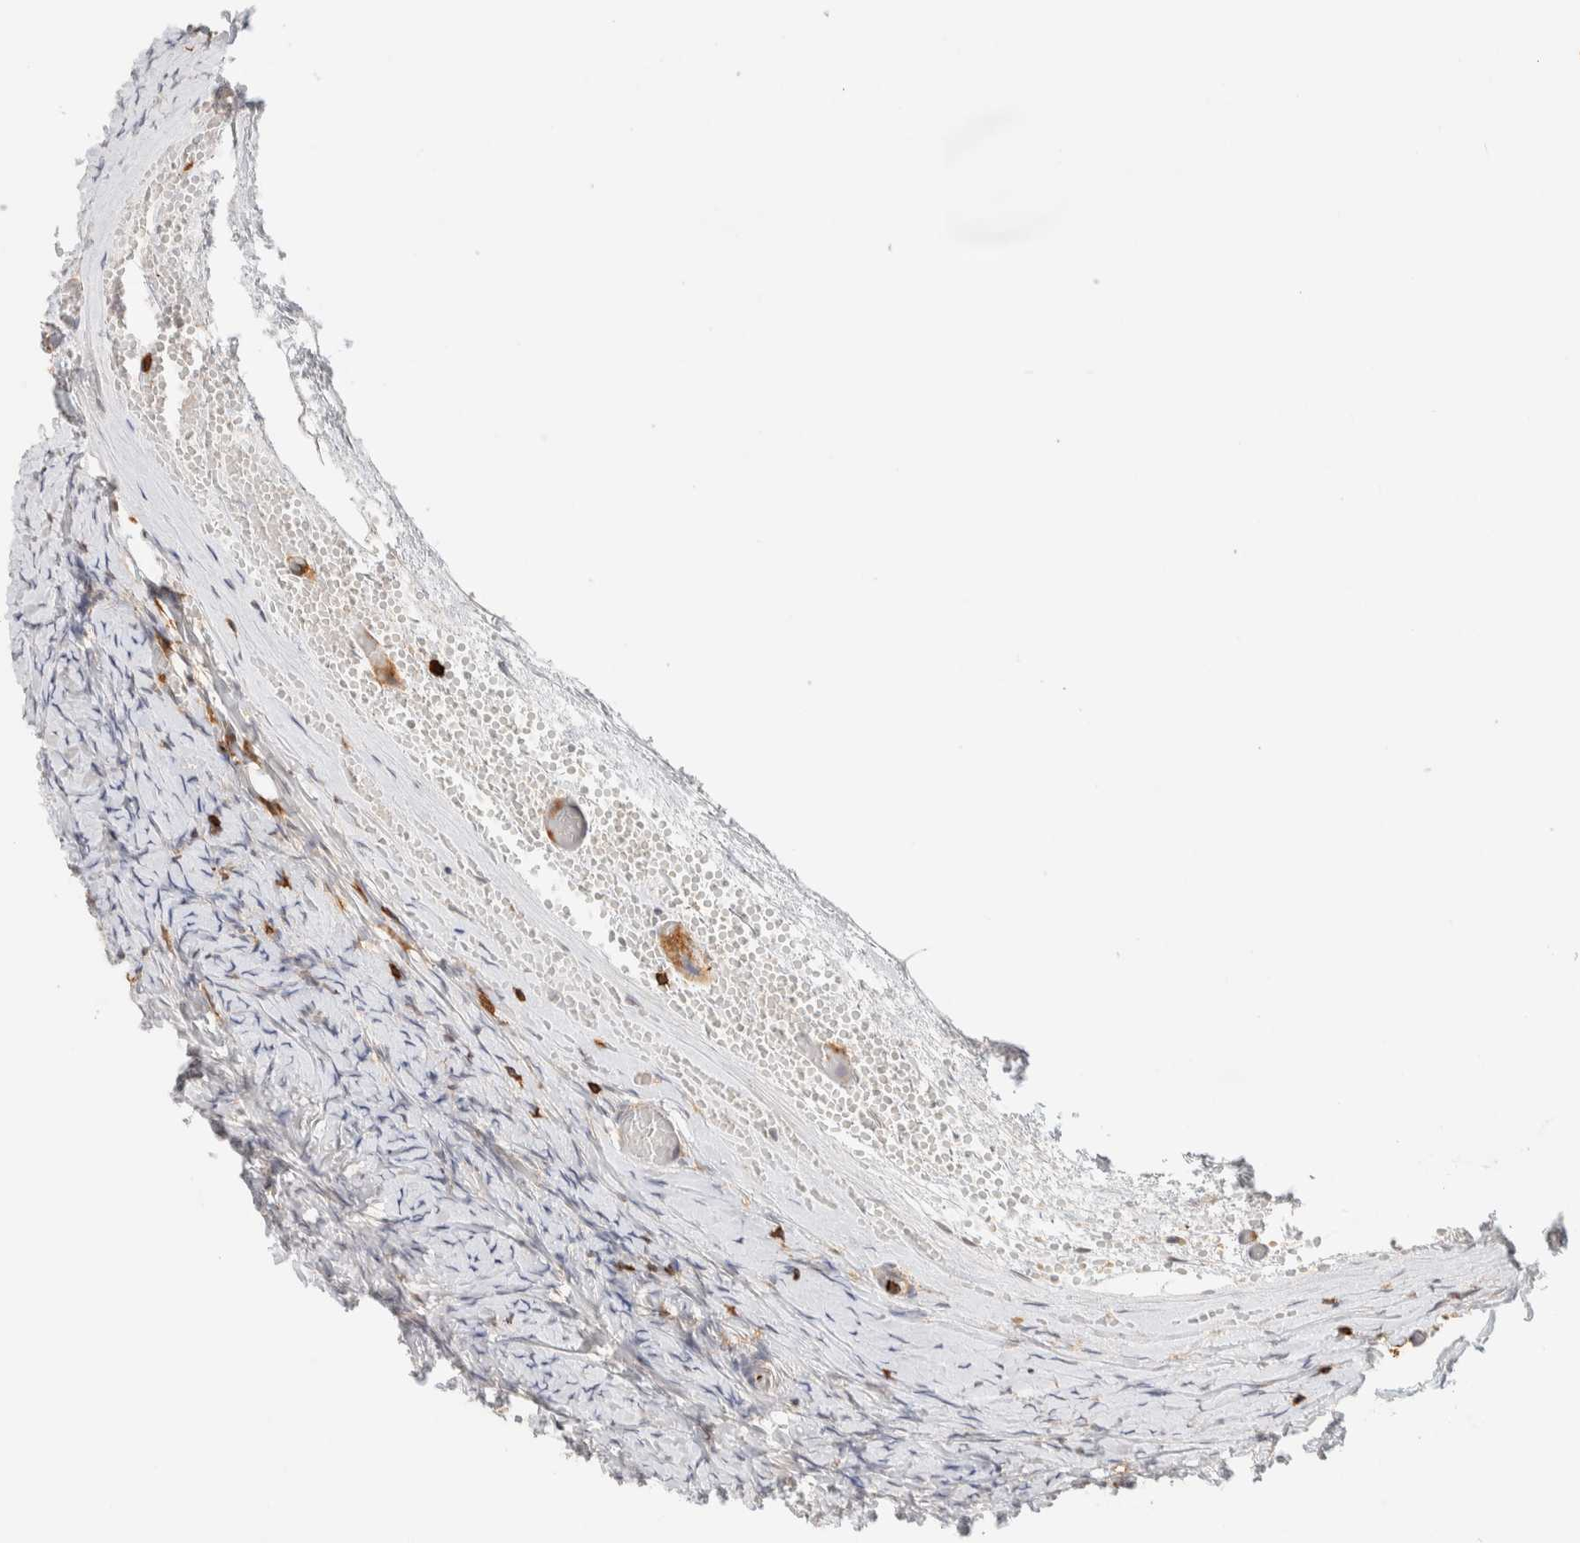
{"staining": {"intensity": "weak", "quantity": "<25%", "location": "cytoplasmic/membranous"}, "tissue": "ovary", "cell_type": "Ovarian stroma cells", "image_type": "normal", "snomed": [{"axis": "morphology", "description": "Normal tissue, NOS"}, {"axis": "topography", "description": "Ovary"}], "caption": "Immunohistochemistry micrograph of benign human ovary stained for a protein (brown), which demonstrates no expression in ovarian stroma cells.", "gene": "RUNDC1", "patient": {"sex": "female", "age": 27}}